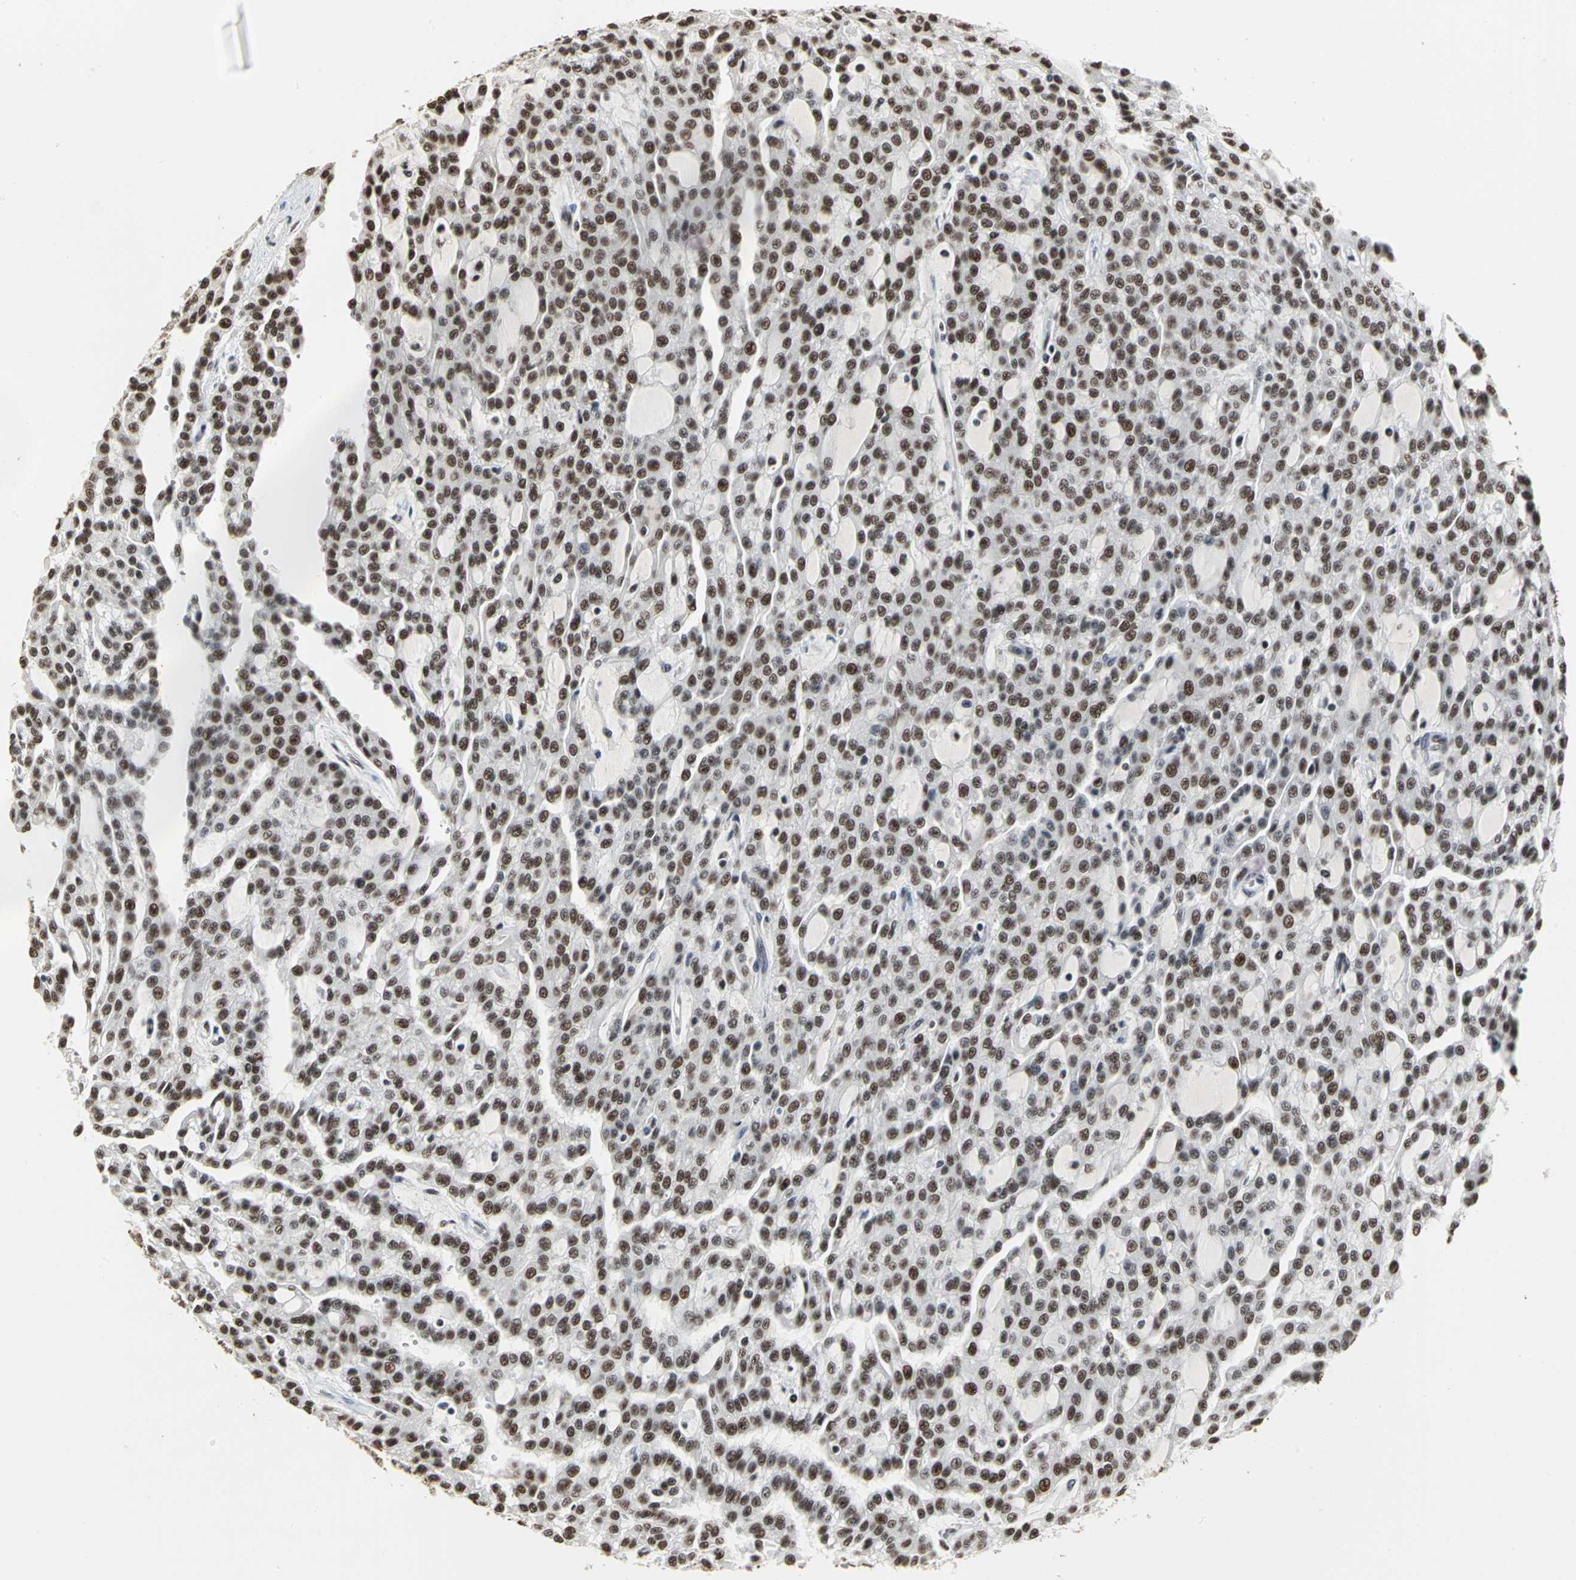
{"staining": {"intensity": "strong", "quantity": ">75%", "location": "nuclear"}, "tissue": "renal cancer", "cell_type": "Tumor cells", "image_type": "cancer", "snomed": [{"axis": "morphology", "description": "Adenocarcinoma, NOS"}, {"axis": "topography", "description": "Kidney"}], "caption": "Strong nuclear staining is identified in about >75% of tumor cells in adenocarcinoma (renal).", "gene": "CCDC88C", "patient": {"sex": "male", "age": 63}}